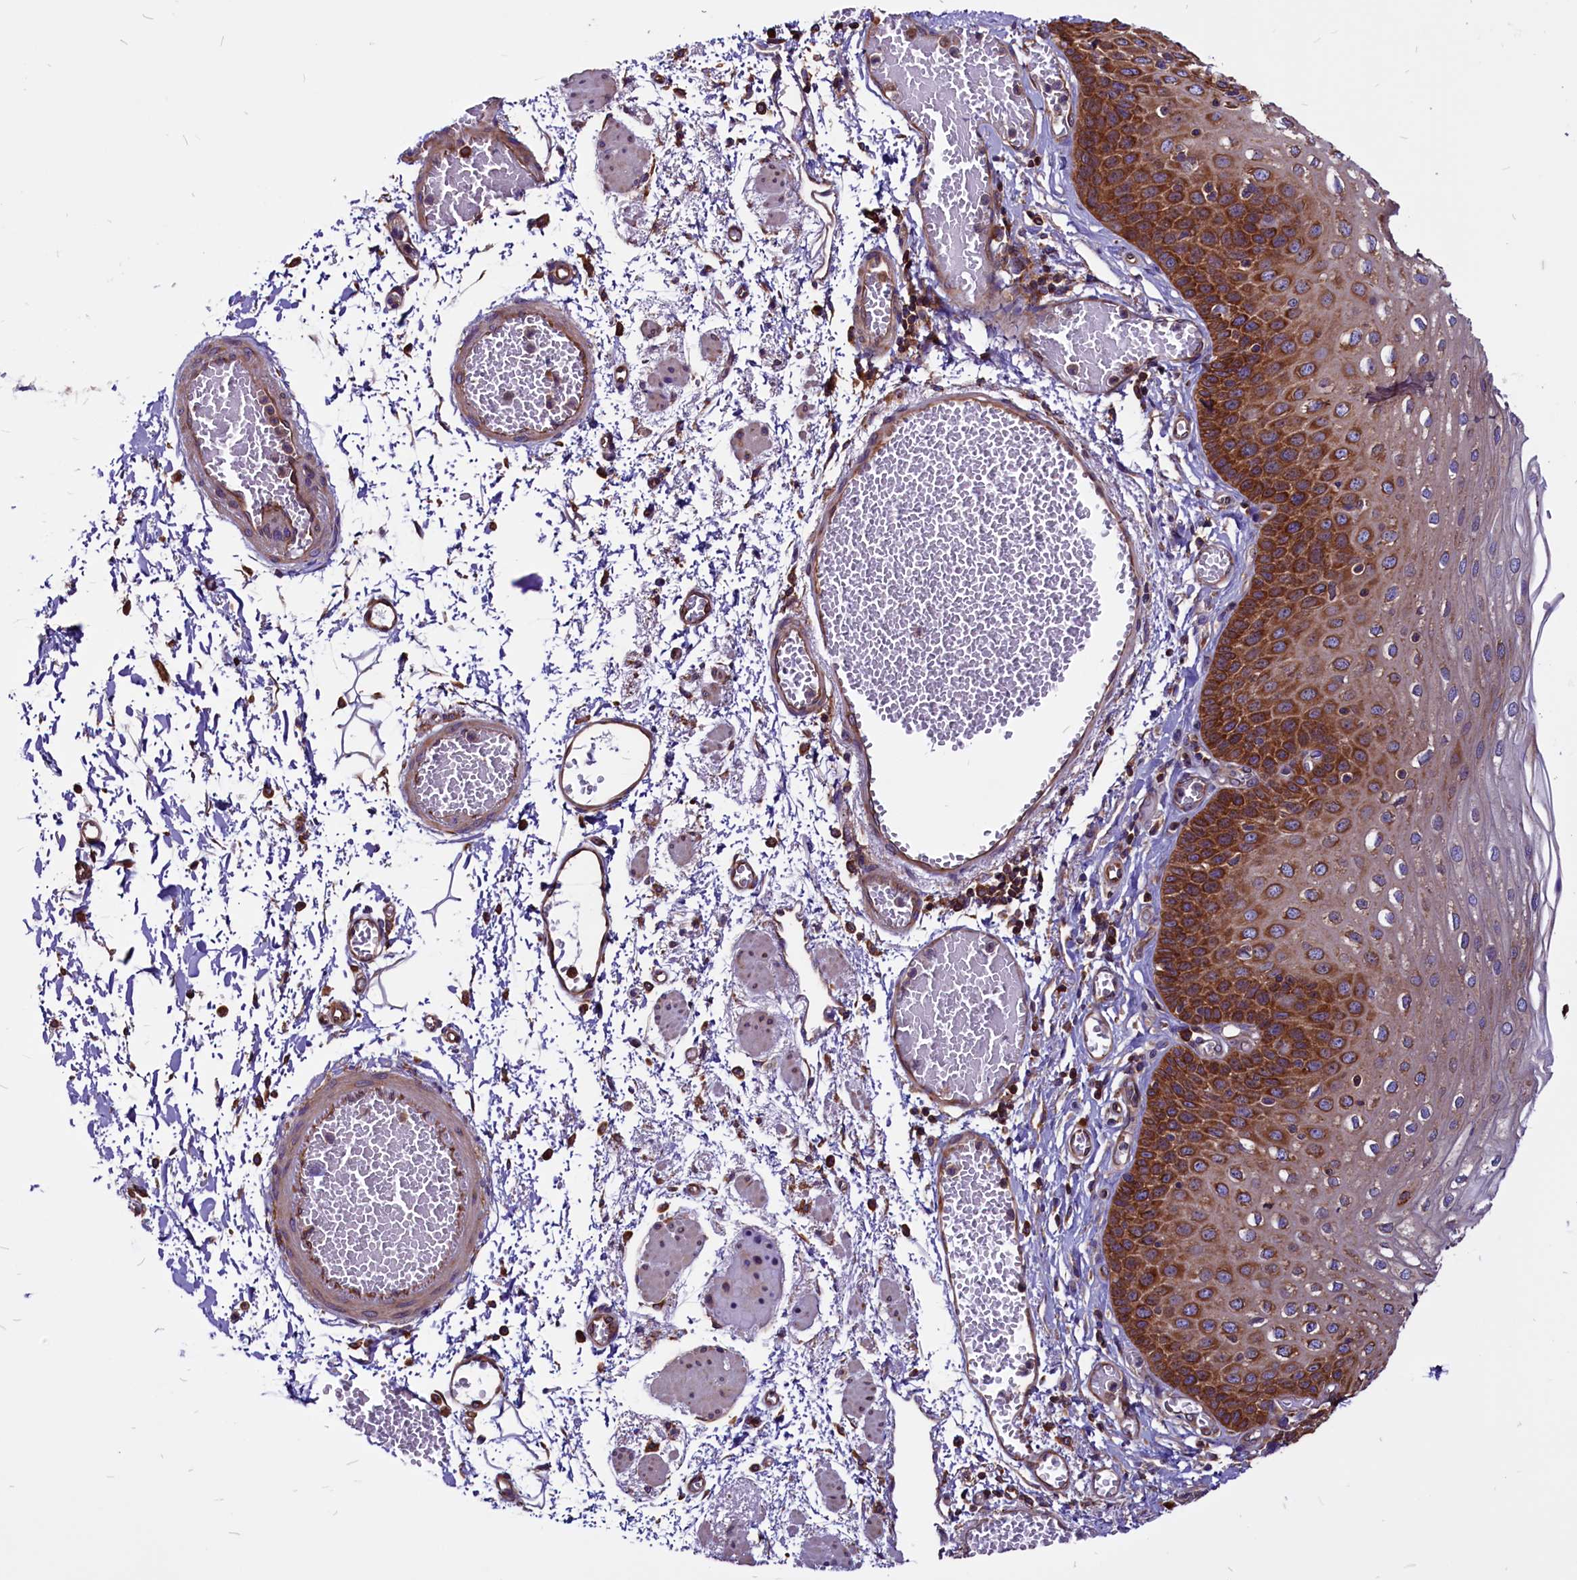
{"staining": {"intensity": "strong", "quantity": ">75%", "location": "cytoplasmic/membranous"}, "tissue": "esophagus", "cell_type": "Squamous epithelial cells", "image_type": "normal", "snomed": [{"axis": "morphology", "description": "Normal tissue, NOS"}, {"axis": "topography", "description": "Esophagus"}], "caption": "Protein staining of normal esophagus exhibits strong cytoplasmic/membranous staining in approximately >75% of squamous epithelial cells.", "gene": "EIF3G", "patient": {"sex": "male", "age": 81}}